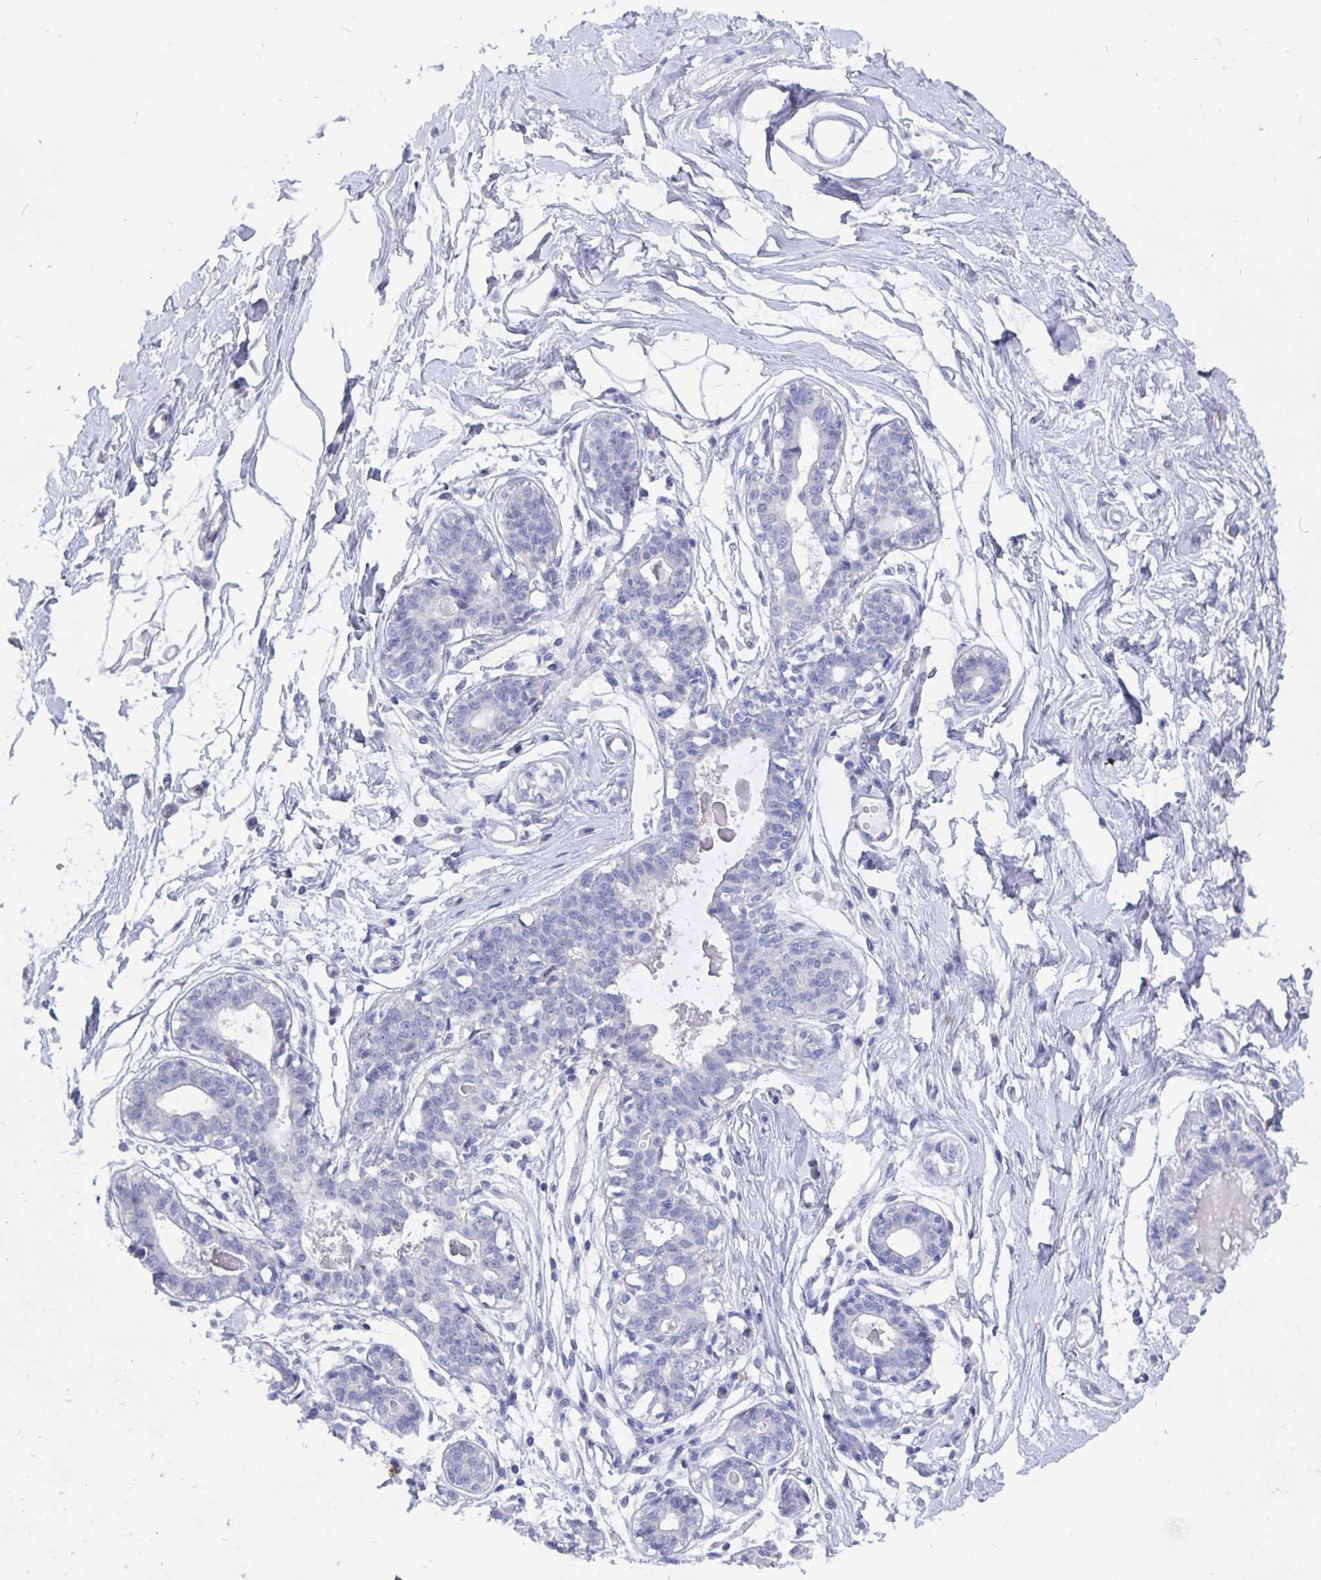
{"staining": {"intensity": "negative", "quantity": "none", "location": "none"}, "tissue": "breast", "cell_type": "Adipocytes", "image_type": "normal", "snomed": [{"axis": "morphology", "description": "Normal tissue, NOS"}, {"axis": "topography", "description": "Breast"}], "caption": "Adipocytes are negative for protein expression in unremarkable human breast. The staining is performed using DAB (3,3'-diaminobenzidine) brown chromogen with nuclei counter-stained in using hematoxylin.", "gene": "SMOC1", "patient": {"sex": "female", "age": 45}}